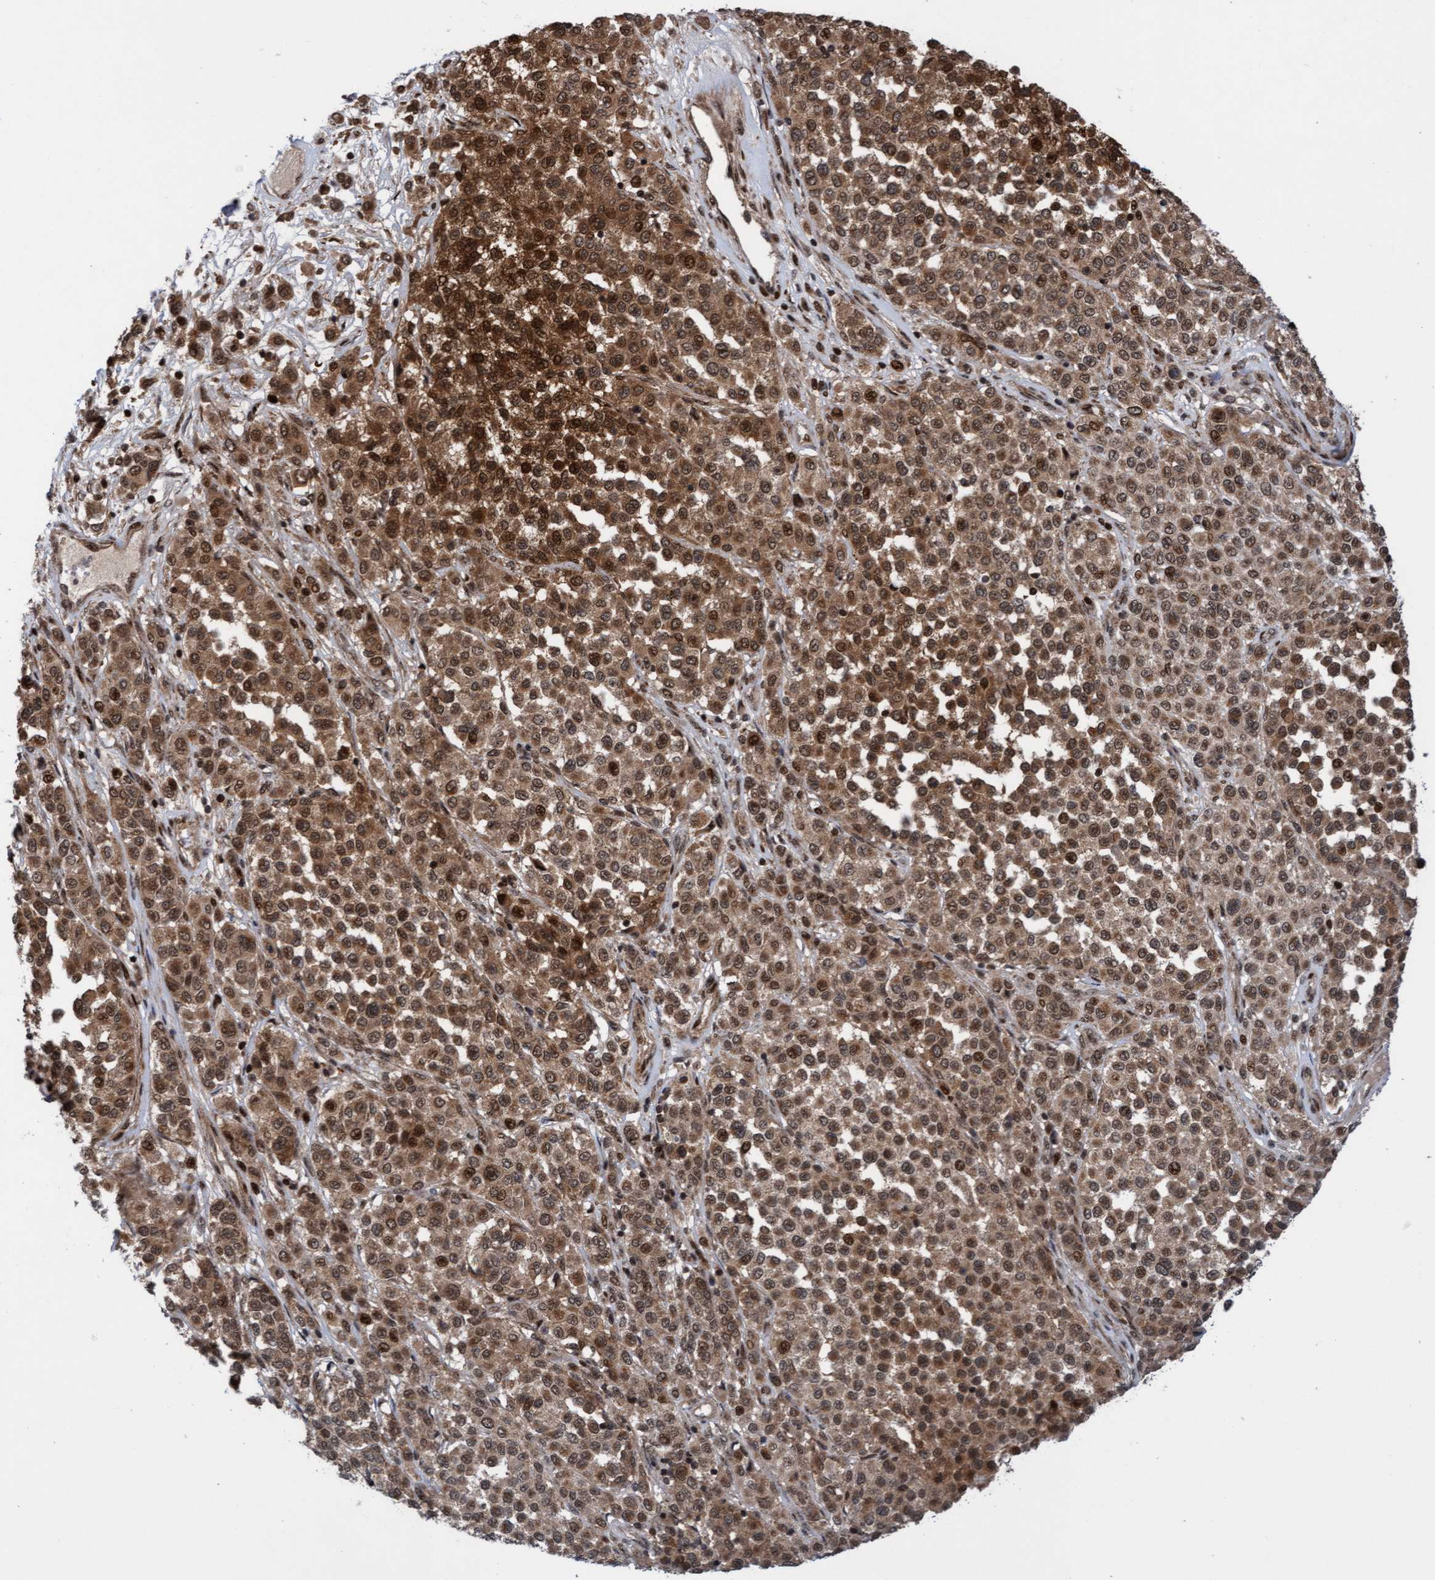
{"staining": {"intensity": "strong", "quantity": ">75%", "location": "cytoplasmic/membranous,nuclear"}, "tissue": "melanoma", "cell_type": "Tumor cells", "image_type": "cancer", "snomed": [{"axis": "morphology", "description": "Malignant melanoma, Metastatic site"}, {"axis": "topography", "description": "Pancreas"}], "caption": "Human melanoma stained for a protein (brown) displays strong cytoplasmic/membranous and nuclear positive expression in about >75% of tumor cells.", "gene": "ITFG1", "patient": {"sex": "female", "age": 30}}